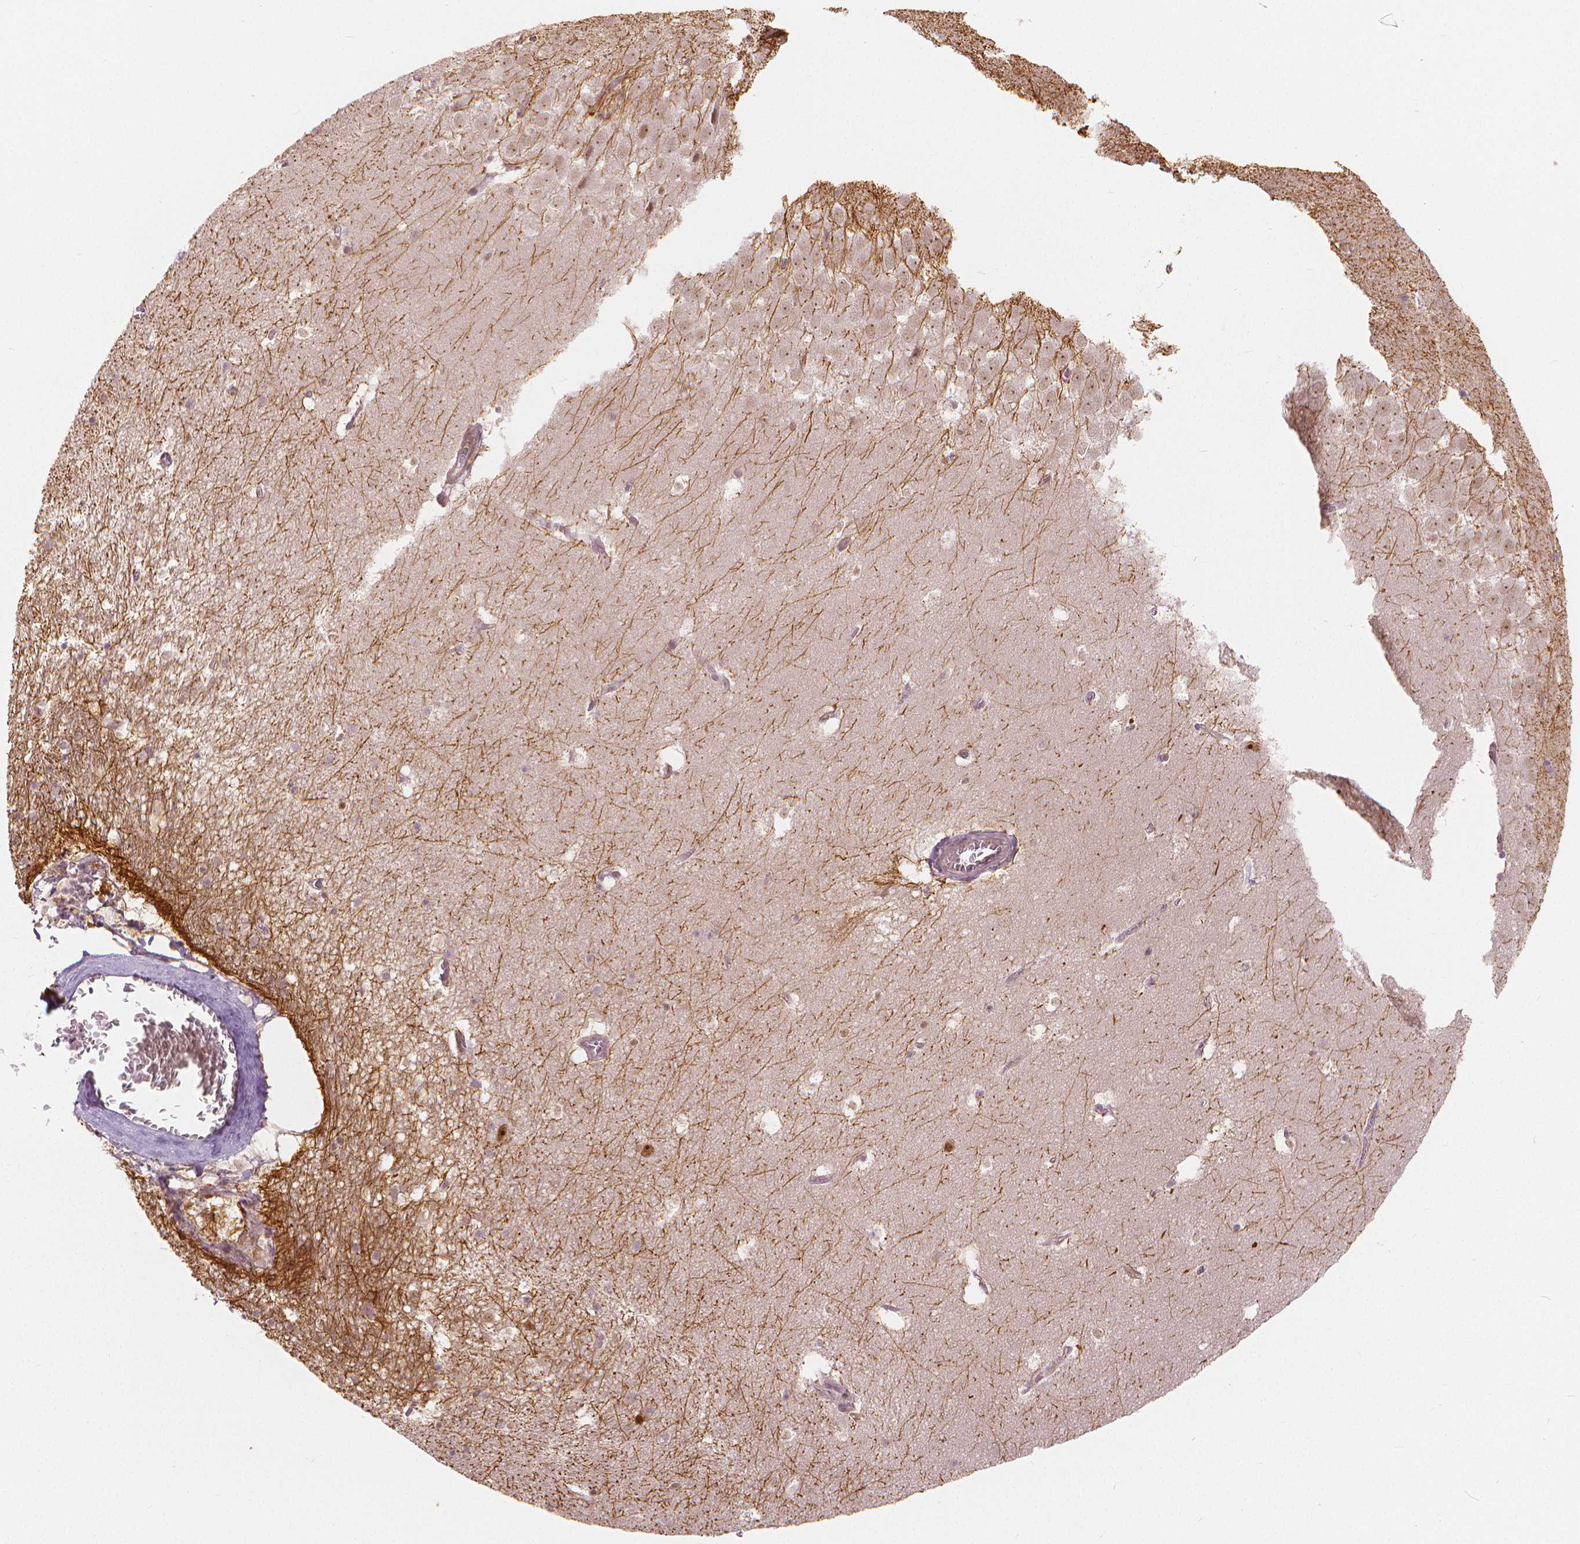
{"staining": {"intensity": "moderate", "quantity": "25%-75%", "location": "nuclear"}, "tissue": "hippocampus", "cell_type": "Glial cells", "image_type": "normal", "snomed": [{"axis": "morphology", "description": "Normal tissue, NOS"}, {"axis": "topography", "description": "Hippocampus"}], "caption": "Hippocampus stained with a brown dye exhibits moderate nuclear positive staining in approximately 25%-75% of glial cells.", "gene": "NSD2", "patient": {"sex": "male", "age": 45}}